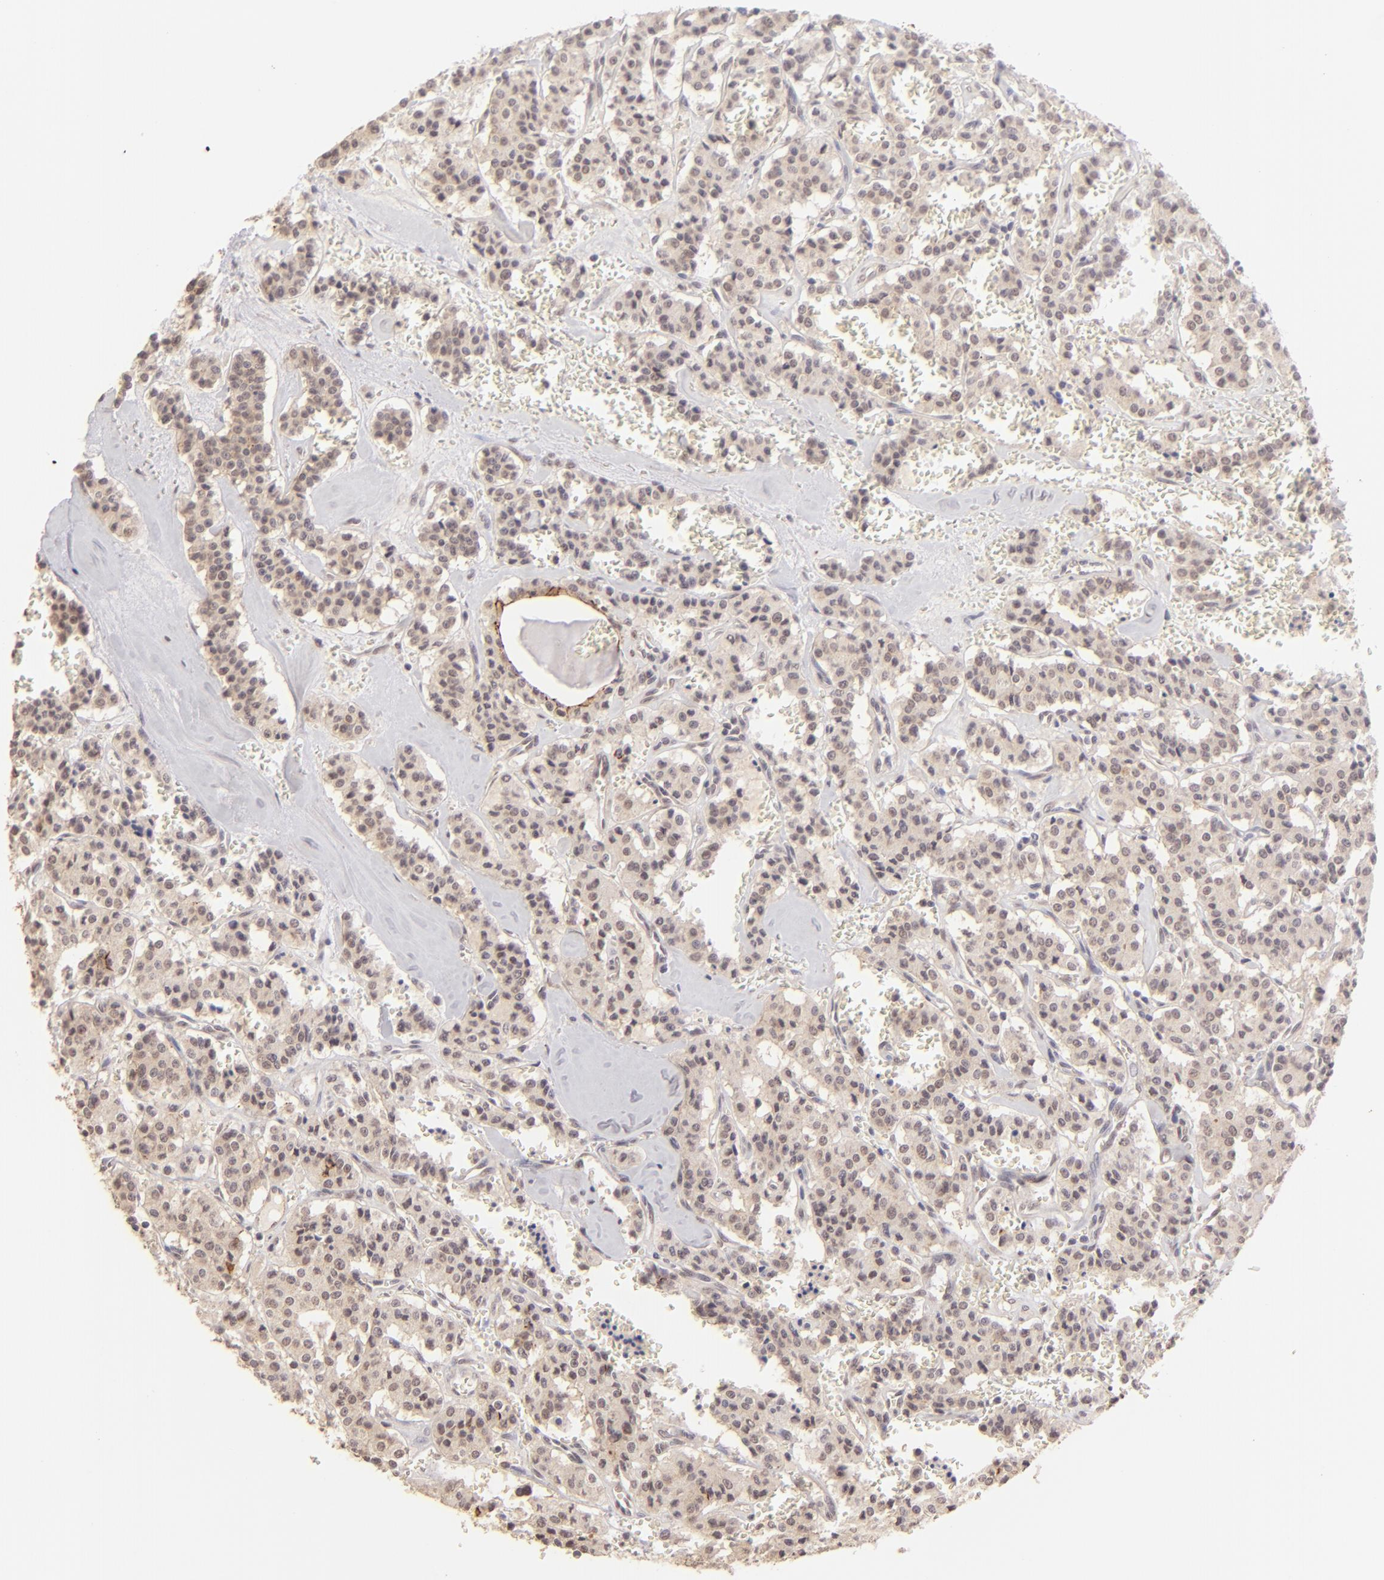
{"staining": {"intensity": "weak", "quantity": ">75%", "location": "cytoplasmic/membranous"}, "tissue": "carcinoid", "cell_type": "Tumor cells", "image_type": "cancer", "snomed": [{"axis": "morphology", "description": "Carcinoid, malignant, NOS"}, {"axis": "topography", "description": "Bronchus"}], "caption": "The image reveals a brown stain indicating the presence of a protein in the cytoplasmic/membranous of tumor cells in malignant carcinoid. Nuclei are stained in blue.", "gene": "CLDN1", "patient": {"sex": "male", "age": 55}}